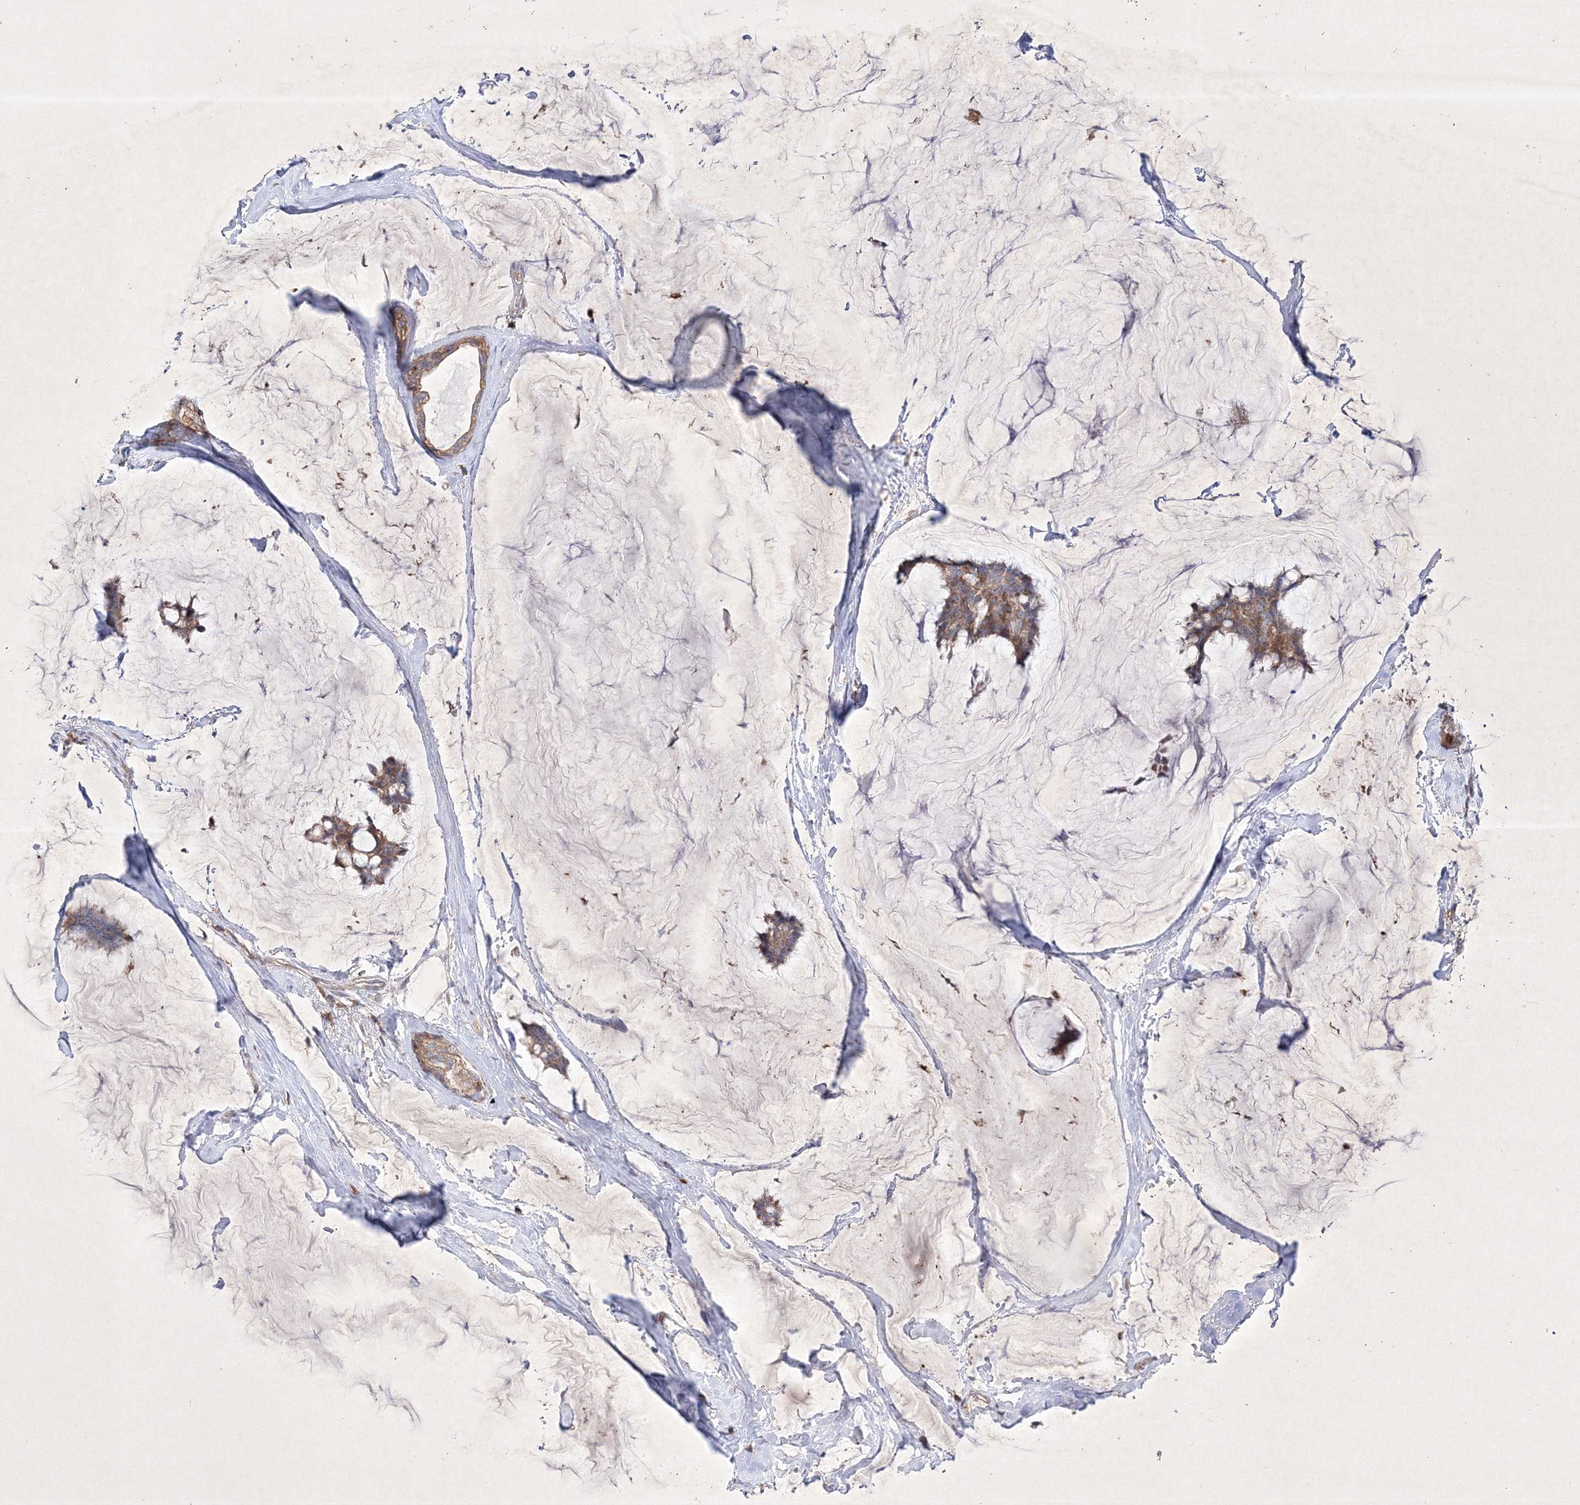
{"staining": {"intensity": "moderate", "quantity": ">75%", "location": "cytoplasmic/membranous"}, "tissue": "breast cancer", "cell_type": "Tumor cells", "image_type": "cancer", "snomed": [{"axis": "morphology", "description": "Duct carcinoma"}, {"axis": "topography", "description": "Breast"}], "caption": "IHC (DAB (3,3'-diaminobenzidine)) staining of human breast cancer (intraductal carcinoma) demonstrates moderate cytoplasmic/membranous protein positivity in about >75% of tumor cells. (DAB (3,3'-diaminobenzidine) = brown stain, brightfield microscopy at high magnification).", "gene": "OPA1", "patient": {"sex": "female", "age": 93}}